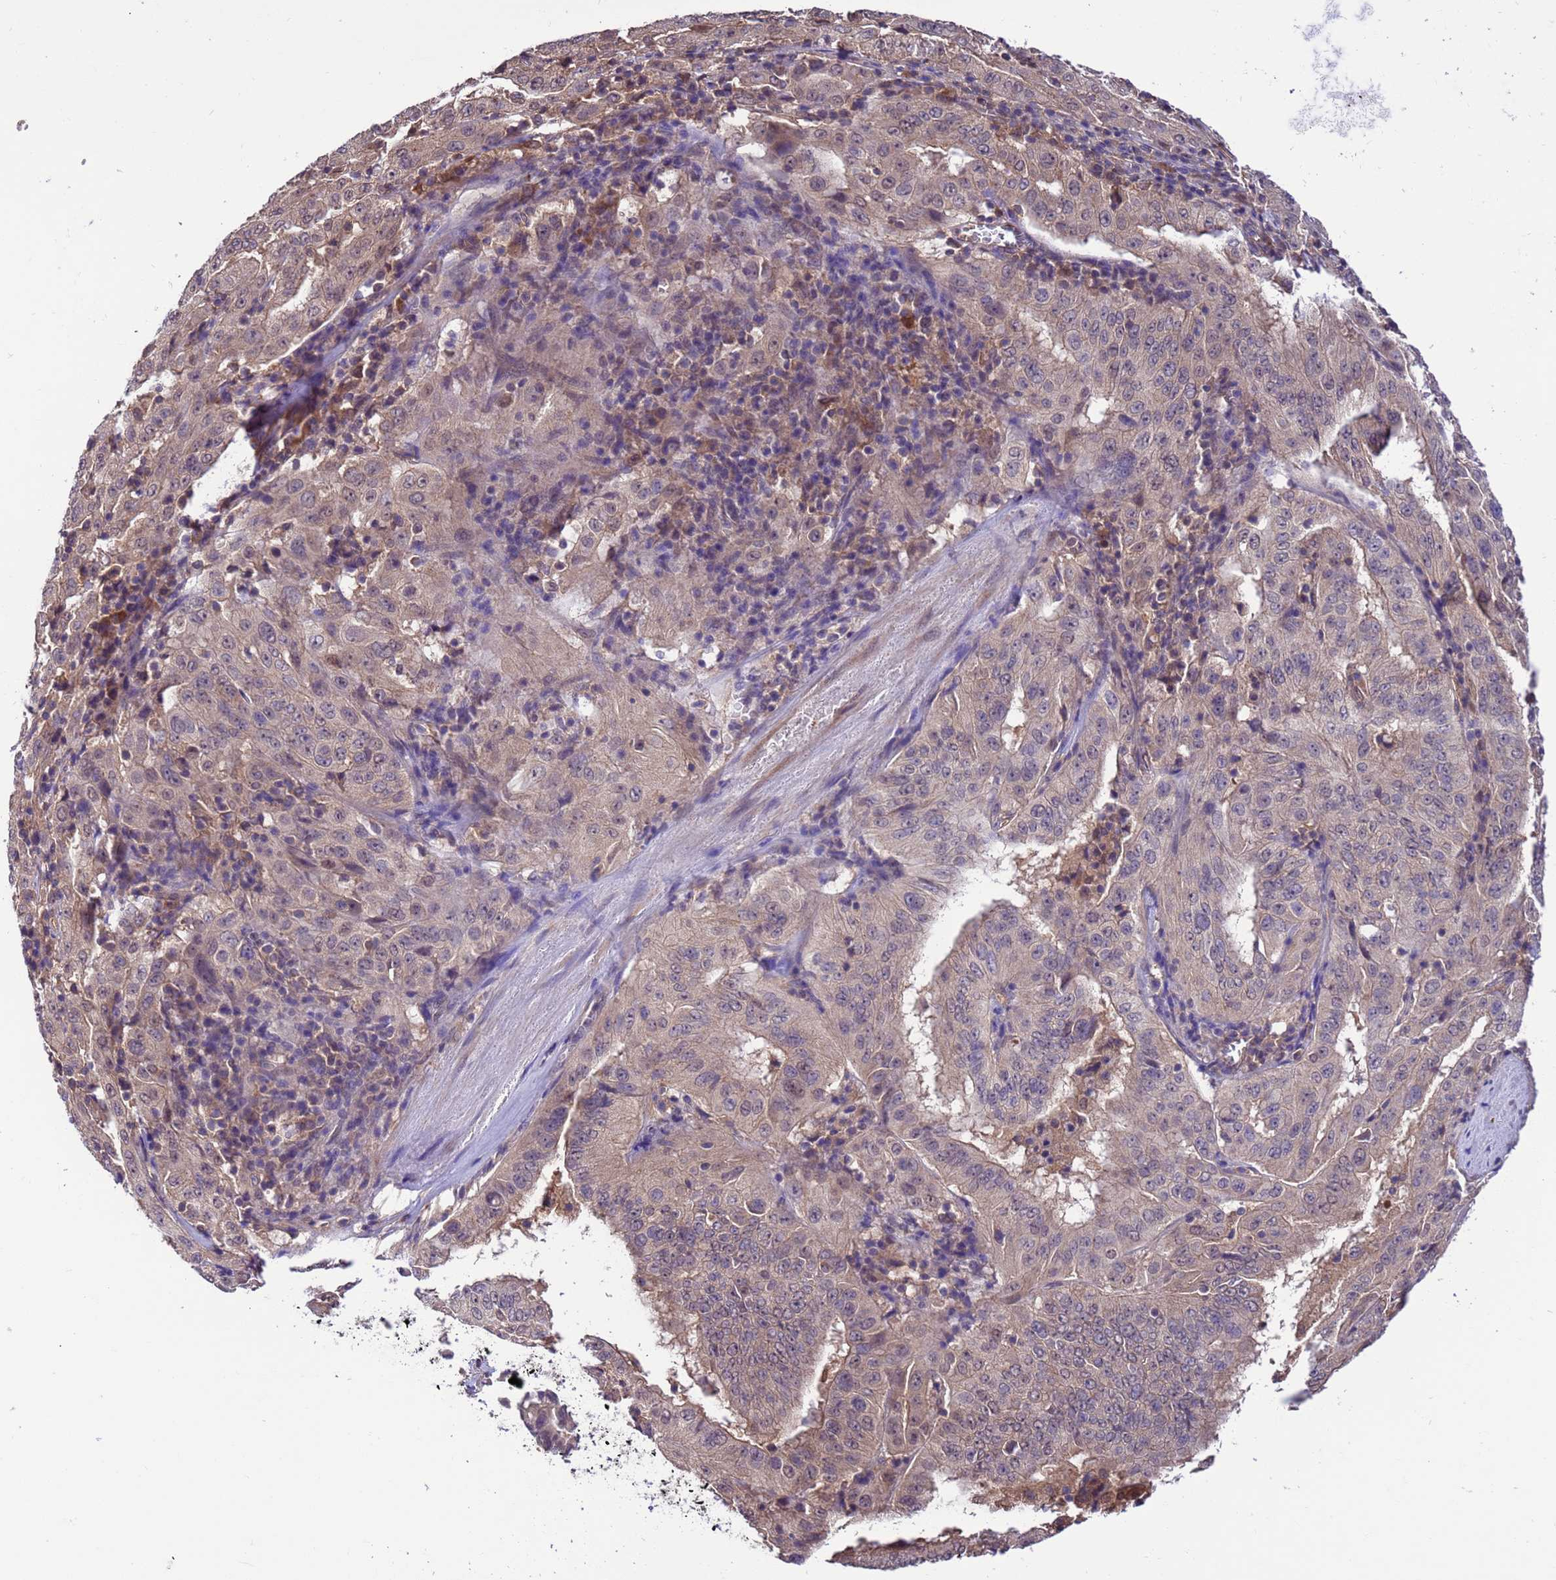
{"staining": {"intensity": "negative", "quantity": "none", "location": "none"}, "tissue": "pancreatic cancer", "cell_type": "Tumor cells", "image_type": "cancer", "snomed": [{"axis": "morphology", "description": "Adenocarcinoma, NOS"}, {"axis": "topography", "description": "Pancreas"}], "caption": "DAB (3,3'-diaminobenzidine) immunohistochemical staining of human pancreatic adenocarcinoma exhibits no significant expression in tumor cells.", "gene": "ZFP69B", "patient": {"sex": "male", "age": 63}}